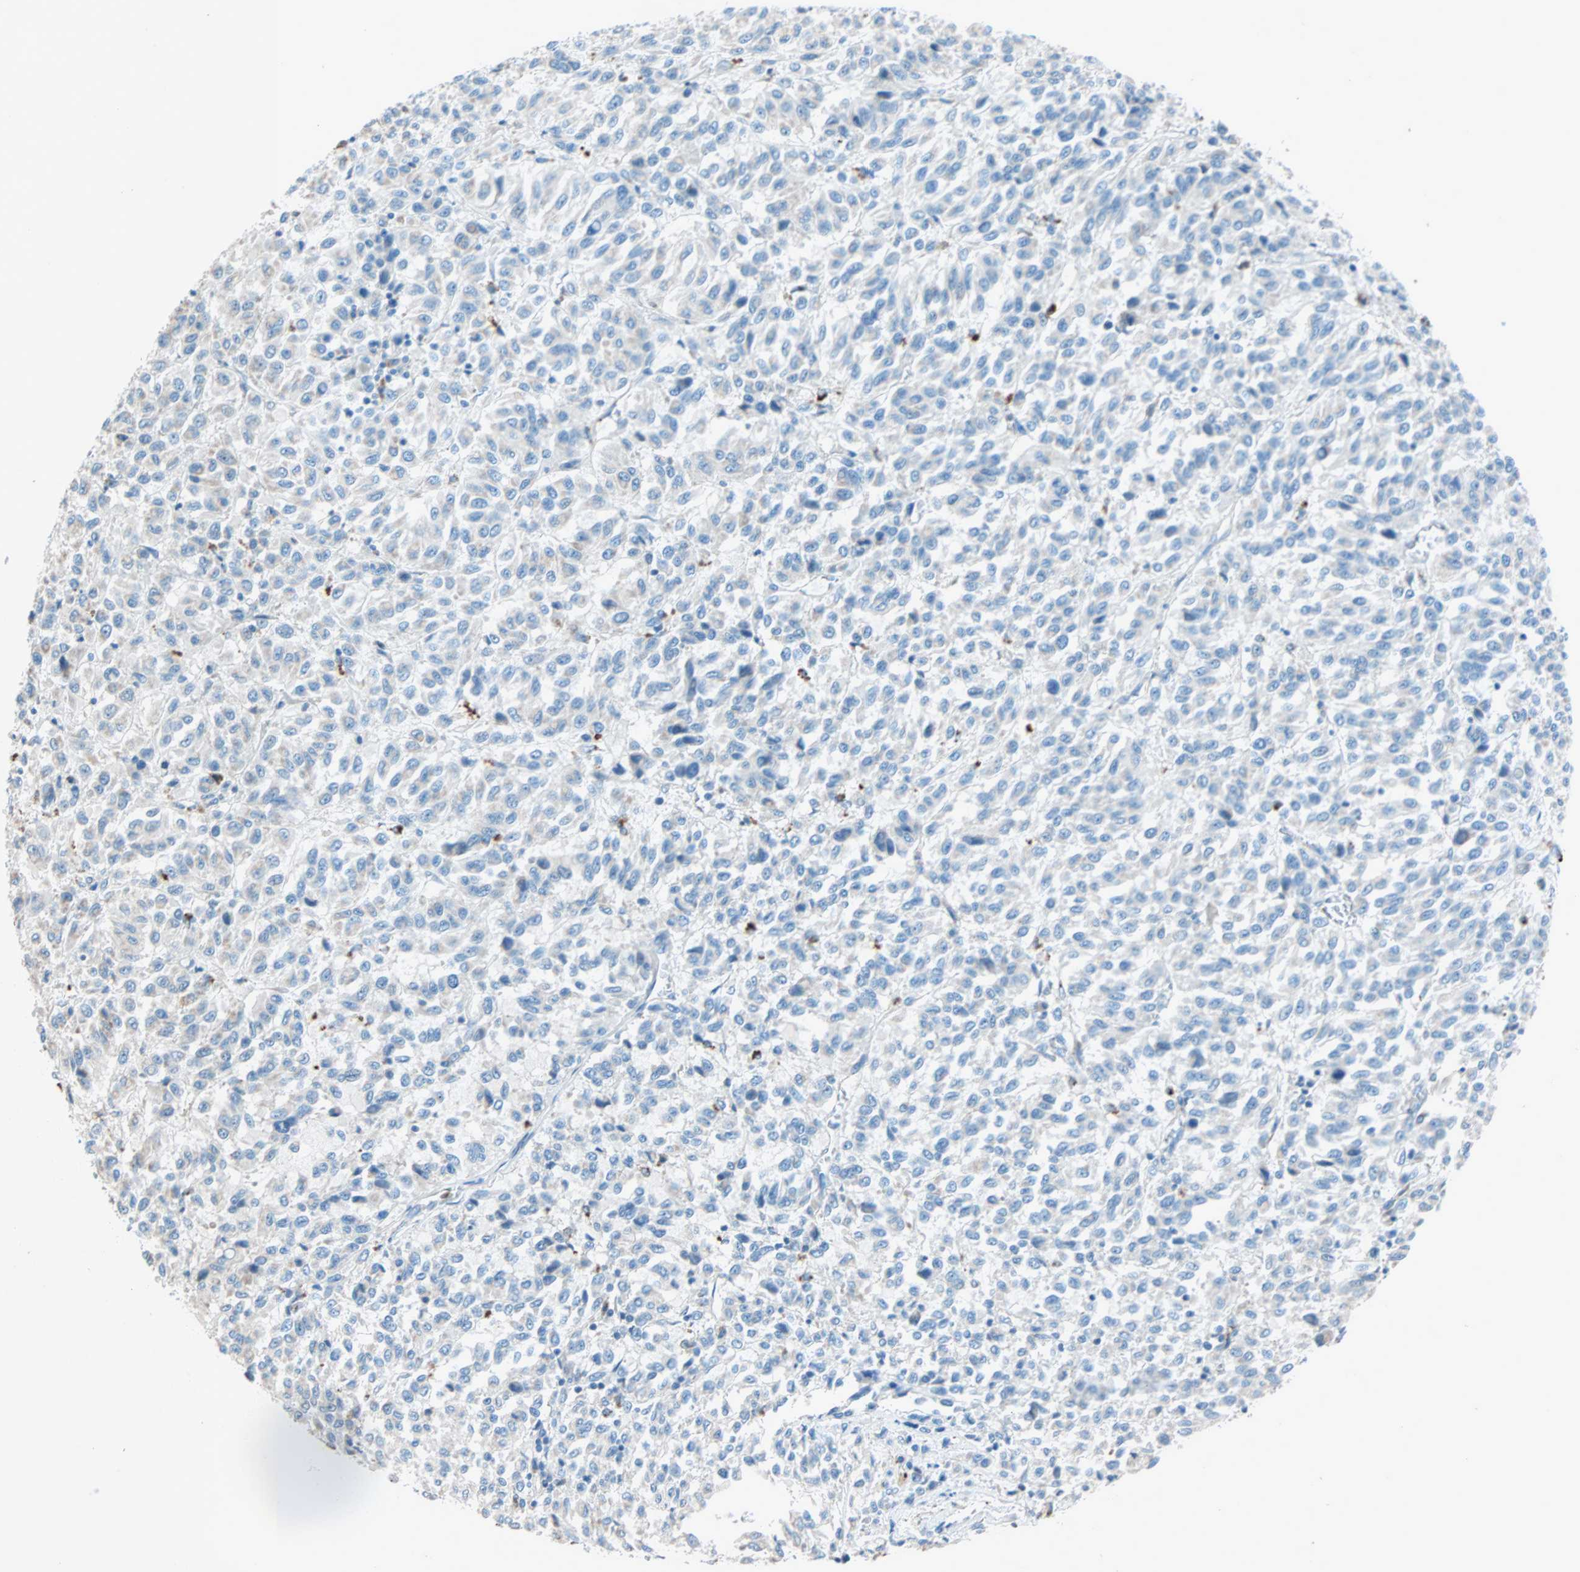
{"staining": {"intensity": "weak", "quantity": ">75%", "location": "cytoplasmic/membranous"}, "tissue": "melanoma", "cell_type": "Tumor cells", "image_type": "cancer", "snomed": [{"axis": "morphology", "description": "Malignant melanoma, Metastatic site"}, {"axis": "topography", "description": "Lung"}], "caption": "This is a micrograph of immunohistochemistry (IHC) staining of malignant melanoma (metastatic site), which shows weak expression in the cytoplasmic/membranous of tumor cells.", "gene": "LY6G6F", "patient": {"sex": "male", "age": 64}}